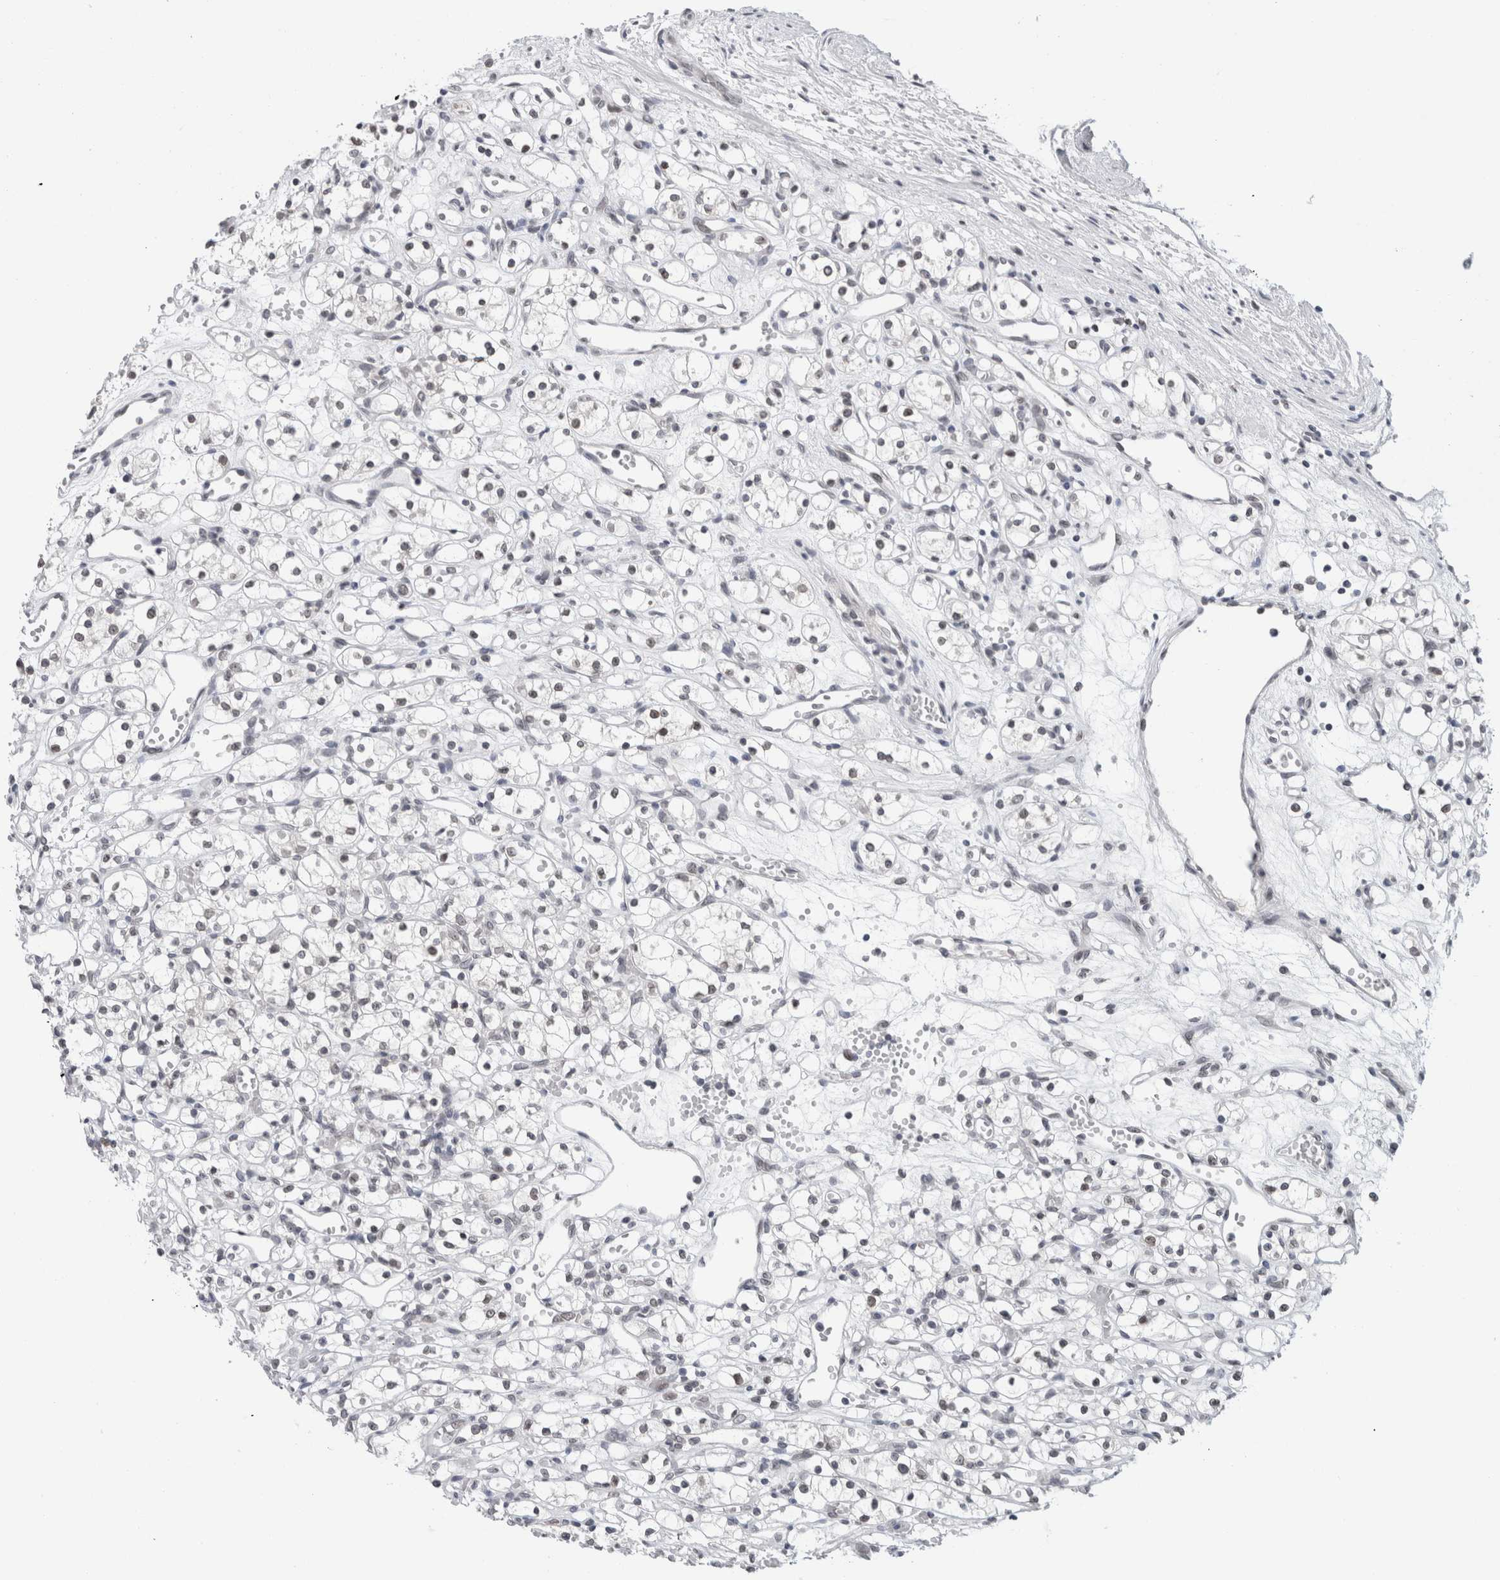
{"staining": {"intensity": "negative", "quantity": "none", "location": "none"}, "tissue": "renal cancer", "cell_type": "Tumor cells", "image_type": "cancer", "snomed": [{"axis": "morphology", "description": "Adenocarcinoma, NOS"}, {"axis": "topography", "description": "Kidney"}], "caption": "A high-resolution photomicrograph shows IHC staining of renal cancer, which displays no significant expression in tumor cells.", "gene": "ZNF770", "patient": {"sex": "female", "age": 59}}